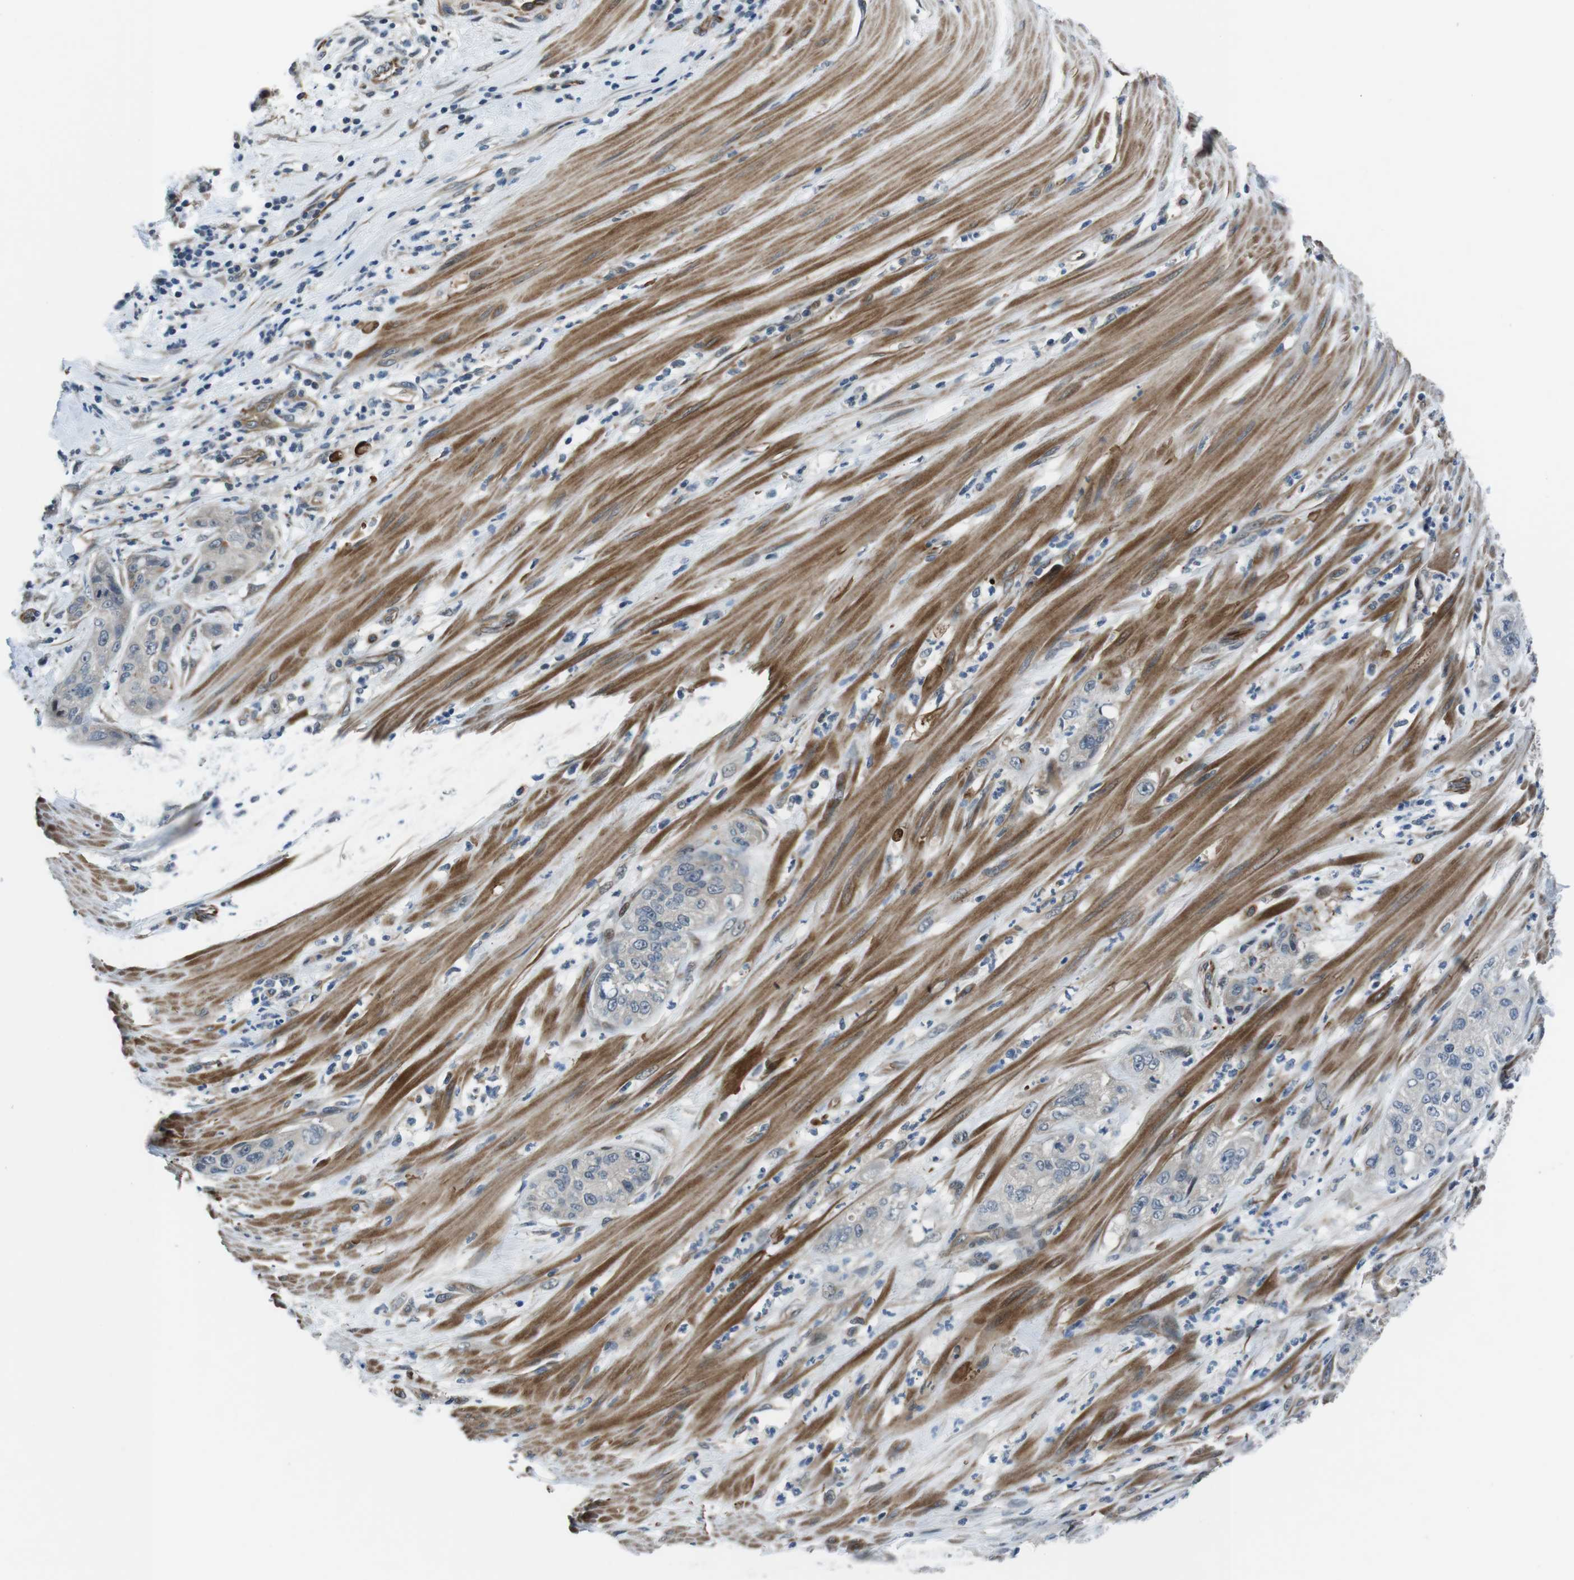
{"staining": {"intensity": "negative", "quantity": "none", "location": "none"}, "tissue": "pancreatic cancer", "cell_type": "Tumor cells", "image_type": "cancer", "snomed": [{"axis": "morphology", "description": "Adenocarcinoma, NOS"}, {"axis": "topography", "description": "Pancreas"}], "caption": "IHC histopathology image of neoplastic tissue: human pancreatic cancer (adenocarcinoma) stained with DAB (3,3'-diaminobenzidine) demonstrates no significant protein expression in tumor cells.", "gene": "LRRC49", "patient": {"sex": "female", "age": 78}}